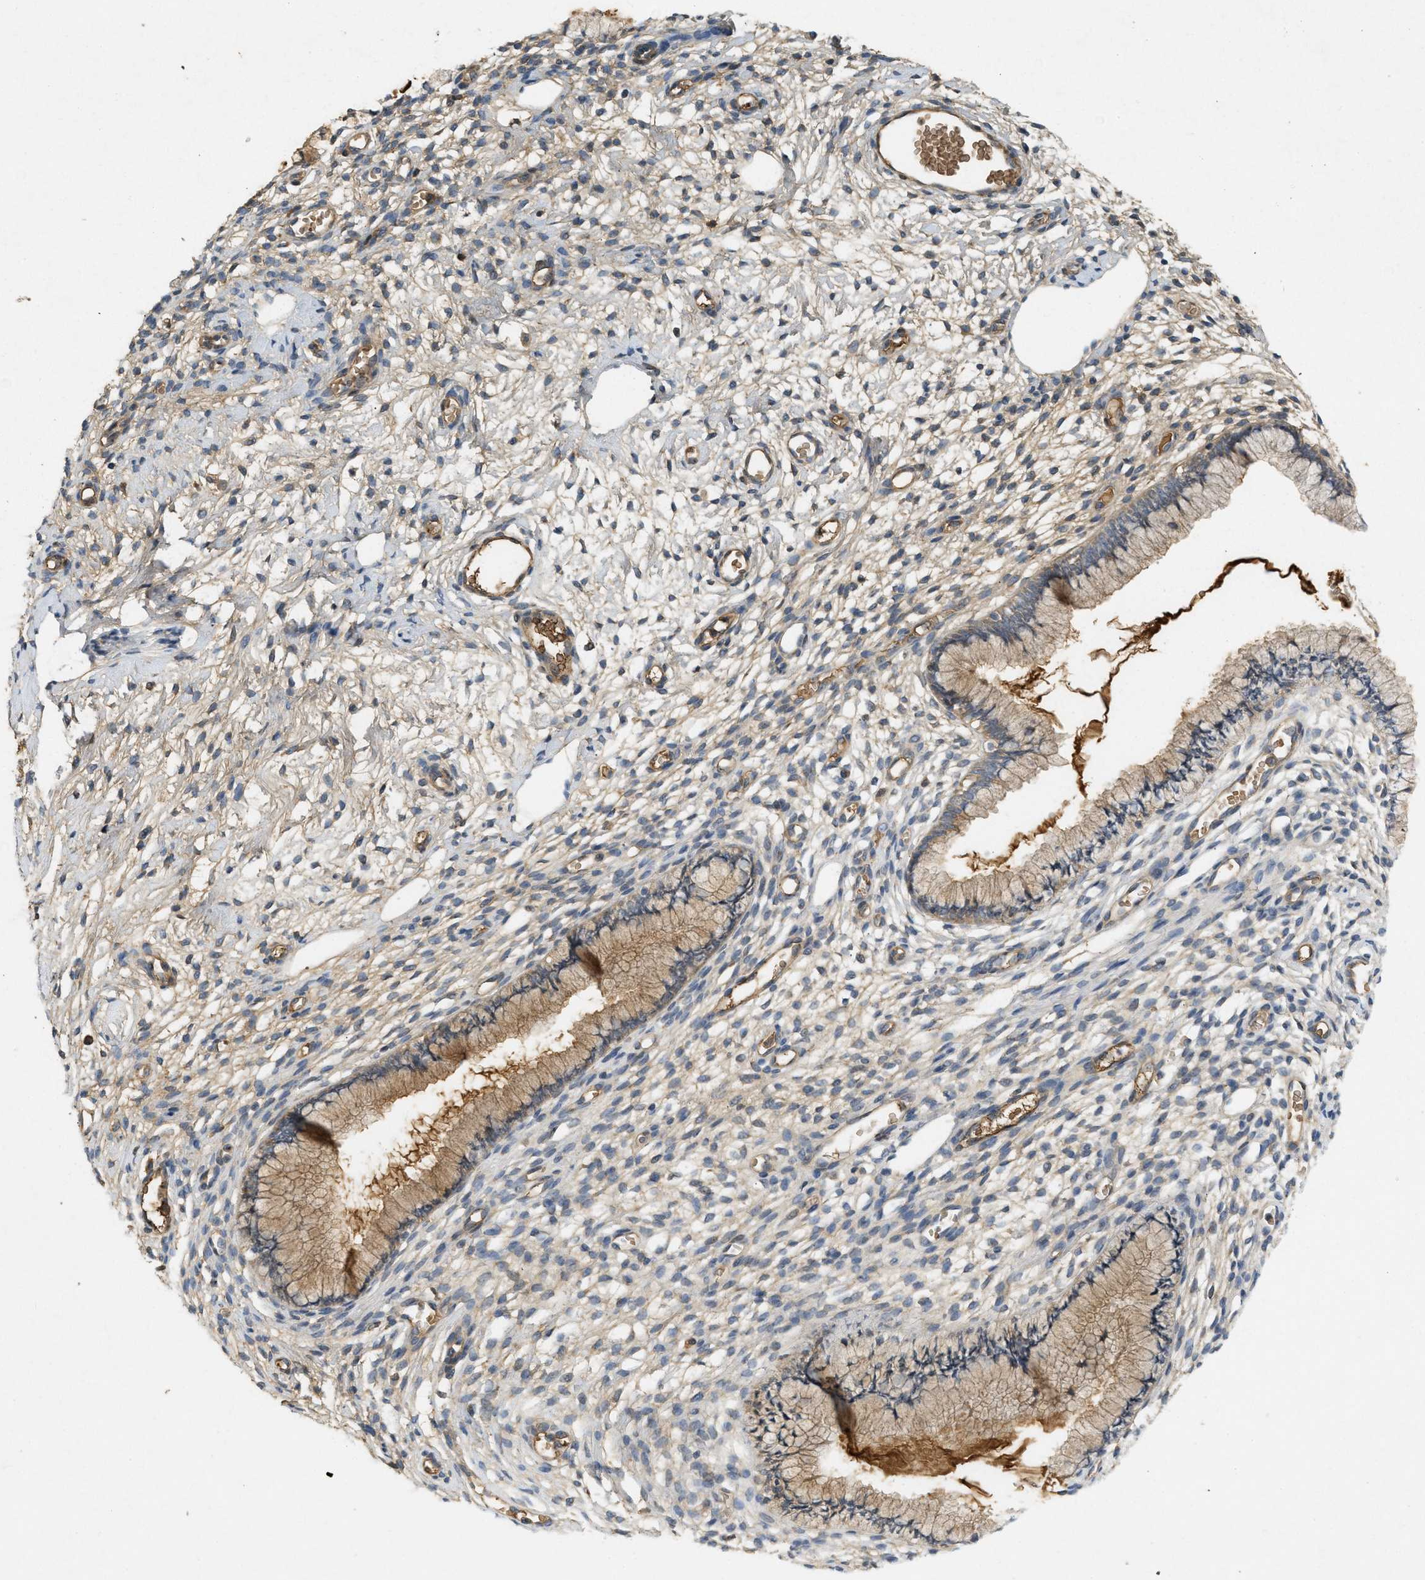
{"staining": {"intensity": "moderate", "quantity": "25%-75%", "location": "cytoplasmic/membranous"}, "tissue": "cervix", "cell_type": "Glandular cells", "image_type": "normal", "snomed": [{"axis": "morphology", "description": "Normal tissue, NOS"}, {"axis": "topography", "description": "Cervix"}], "caption": "Immunohistochemical staining of normal cervix demonstrates medium levels of moderate cytoplasmic/membranous staining in approximately 25%-75% of glandular cells. Nuclei are stained in blue.", "gene": "F8", "patient": {"sex": "female", "age": 65}}